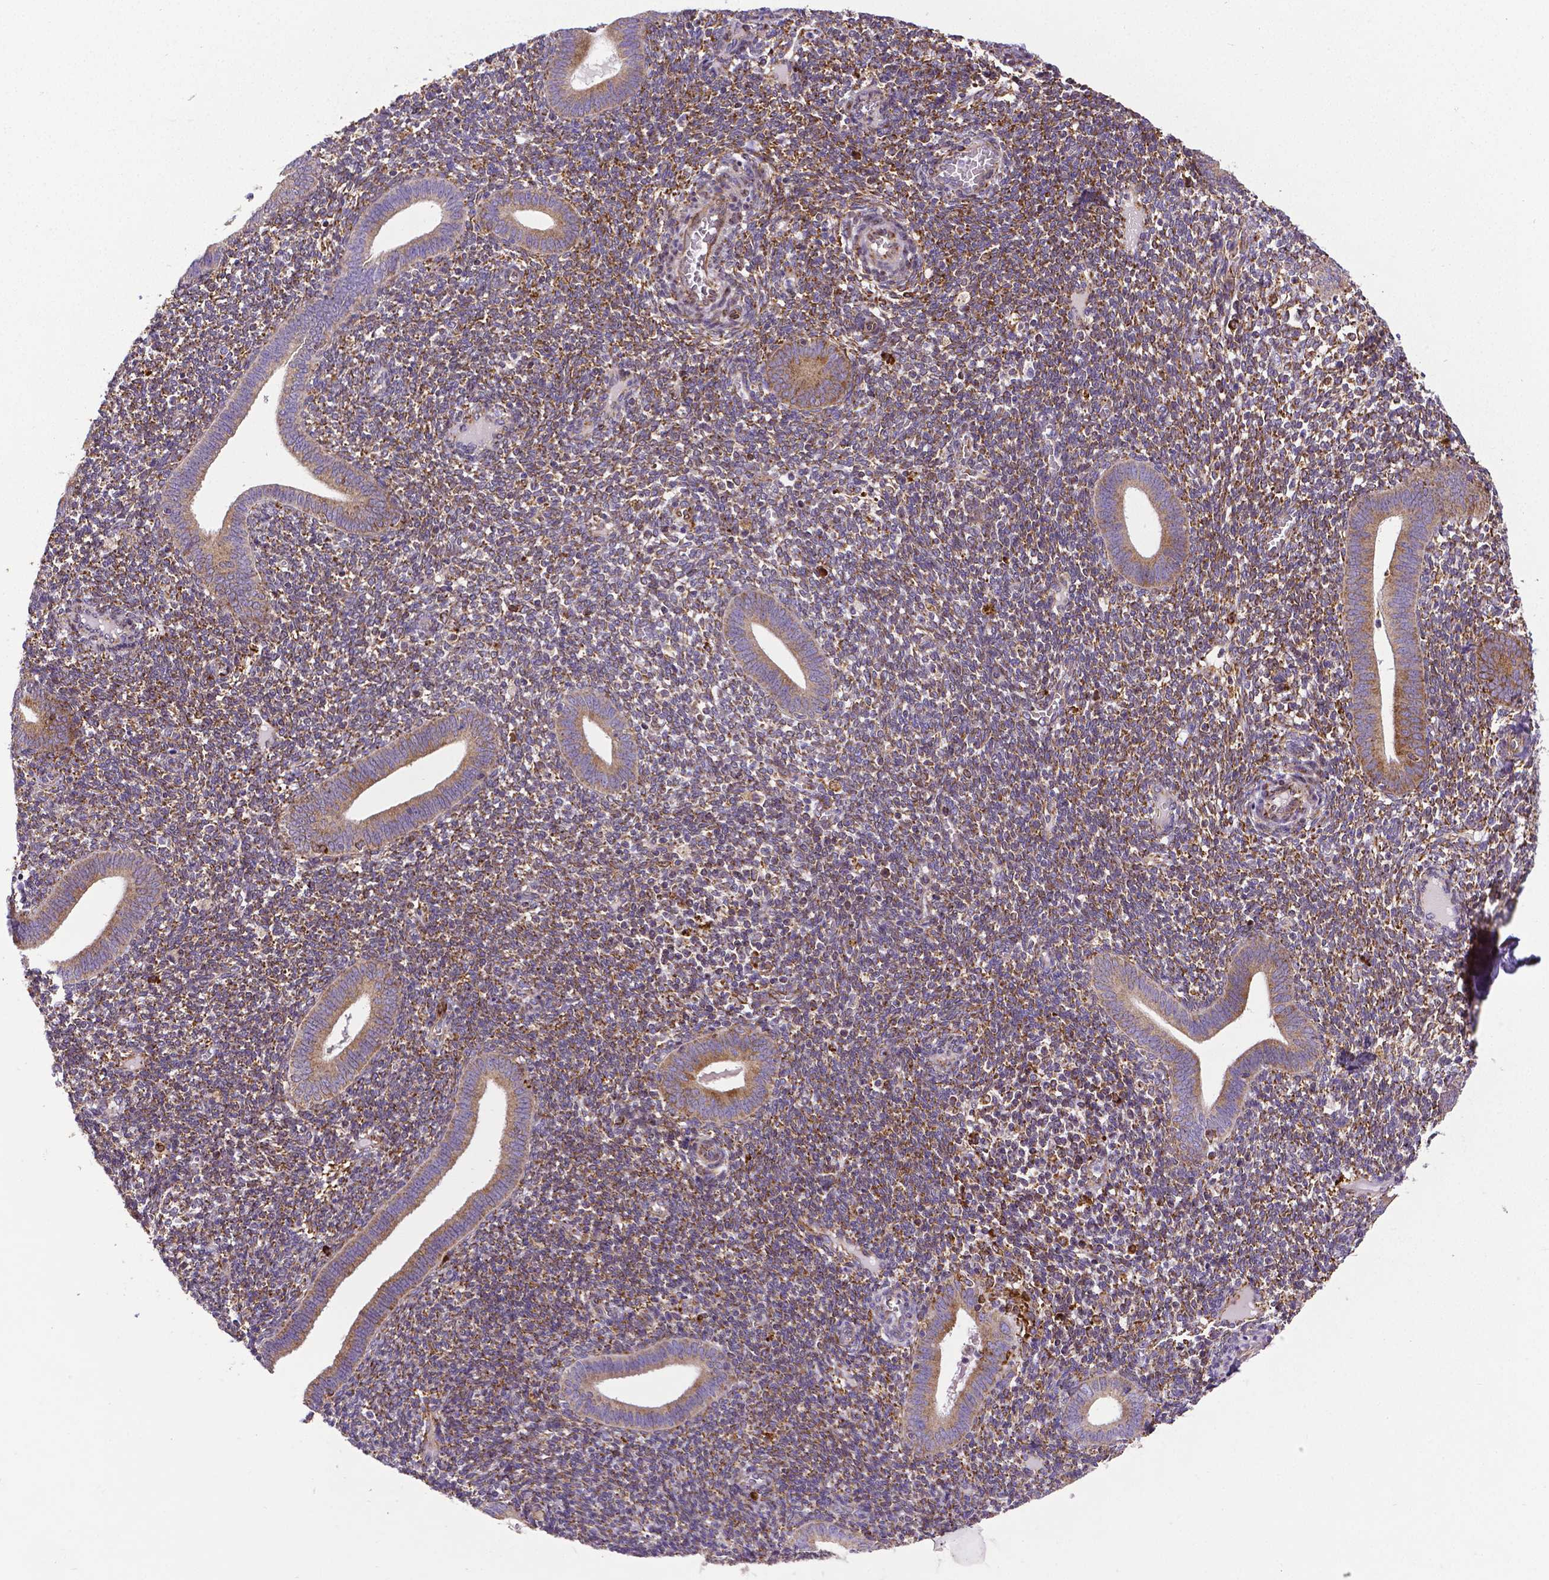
{"staining": {"intensity": "moderate", "quantity": "25%-75%", "location": "cytoplasmic/membranous"}, "tissue": "endometrium", "cell_type": "Cells in endometrial stroma", "image_type": "normal", "snomed": [{"axis": "morphology", "description": "Normal tissue, NOS"}, {"axis": "topography", "description": "Endometrium"}], "caption": "An image of human endometrium stained for a protein displays moderate cytoplasmic/membranous brown staining in cells in endometrial stroma.", "gene": "MTDH", "patient": {"sex": "female", "age": 25}}